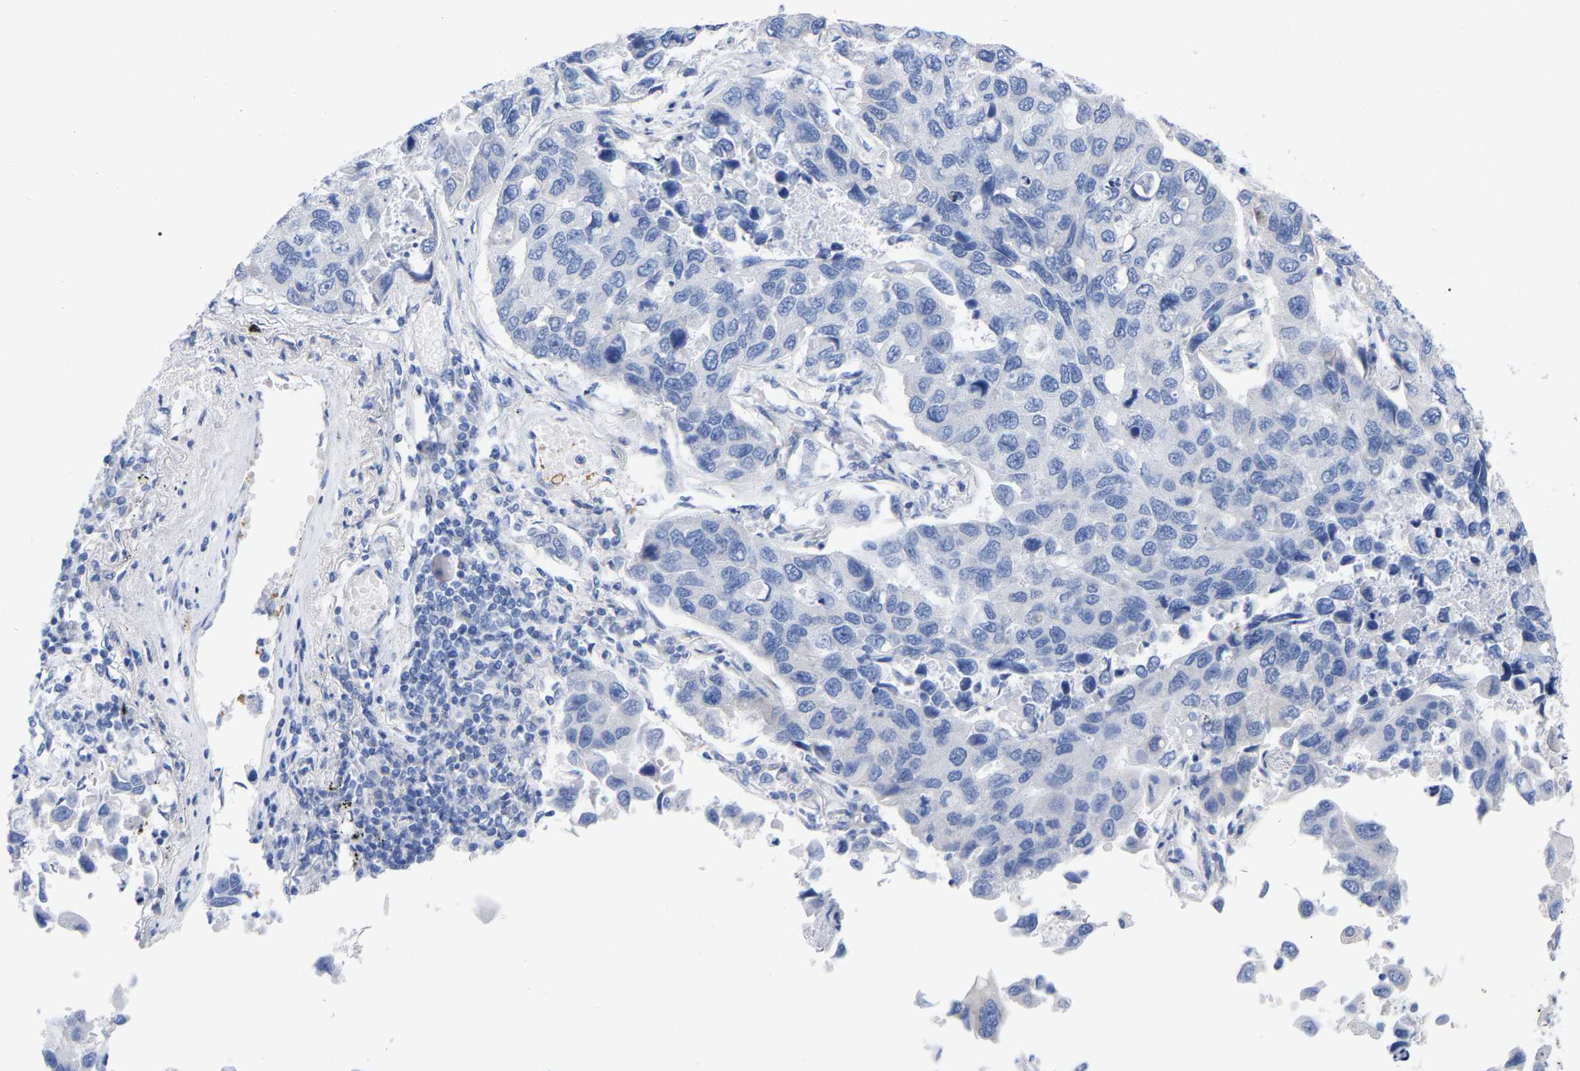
{"staining": {"intensity": "negative", "quantity": "none", "location": "none"}, "tissue": "lung cancer", "cell_type": "Tumor cells", "image_type": "cancer", "snomed": [{"axis": "morphology", "description": "Adenocarcinoma, NOS"}, {"axis": "topography", "description": "Lung"}], "caption": "Image shows no significant protein positivity in tumor cells of lung cancer (adenocarcinoma). Nuclei are stained in blue.", "gene": "HAPLN1", "patient": {"sex": "male", "age": 64}}